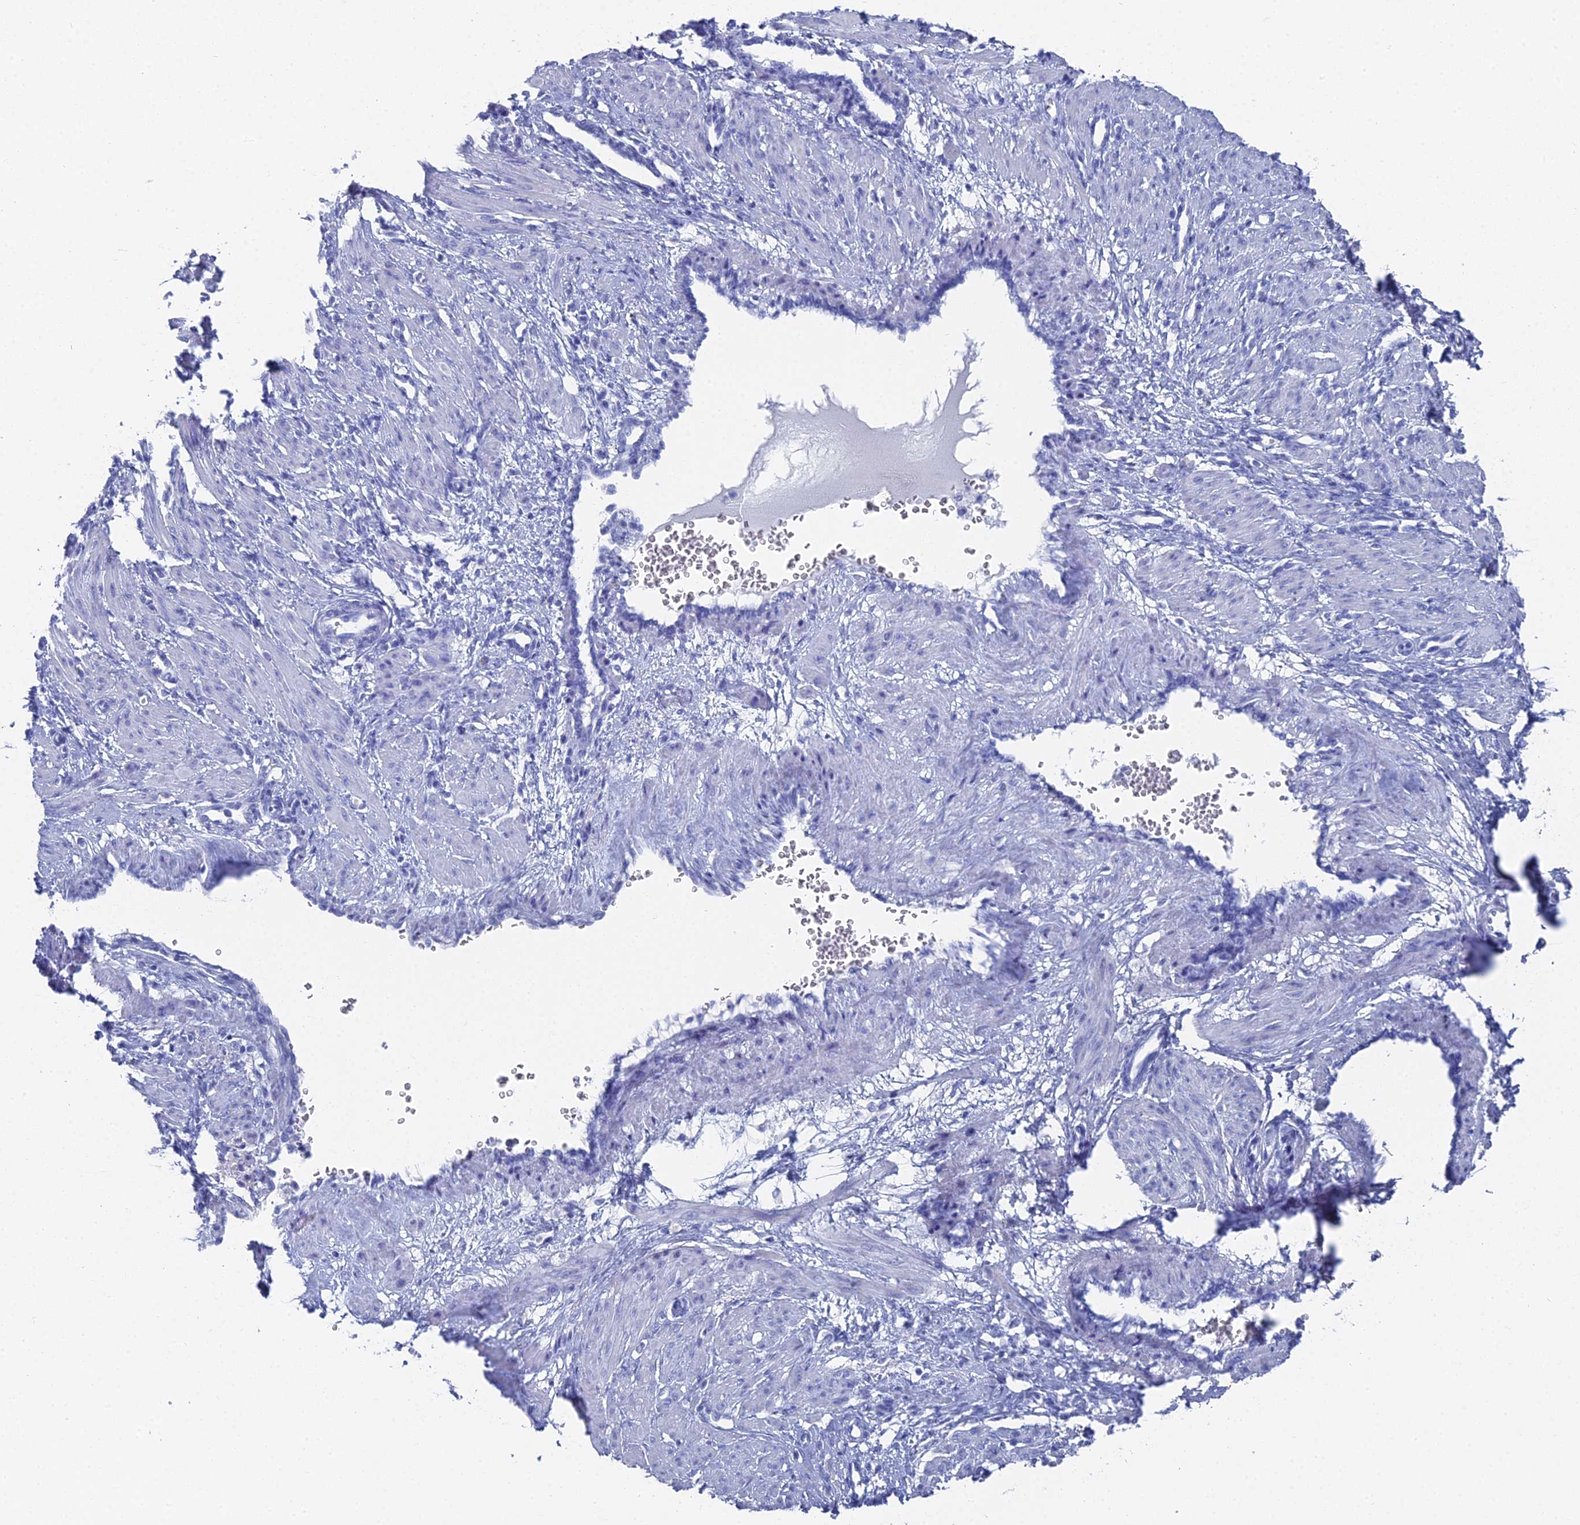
{"staining": {"intensity": "negative", "quantity": "none", "location": "none"}, "tissue": "smooth muscle", "cell_type": "Smooth muscle cells", "image_type": "normal", "snomed": [{"axis": "morphology", "description": "Normal tissue, NOS"}, {"axis": "topography", "description": "Endometrium"}], "caption": "Immunohistochemistry (IHC) histopathology image of normal smooth muscle: human smooth muscle stained with DAB (3,3'-diaminobenzidine) shows no significant protein staining in smooth muscle cells. (DAB (3,3'-diaminobenzidine) IHC, high magnification).", "gene": "ENPP3", "patient": {"sex": "female", "age": 33}}